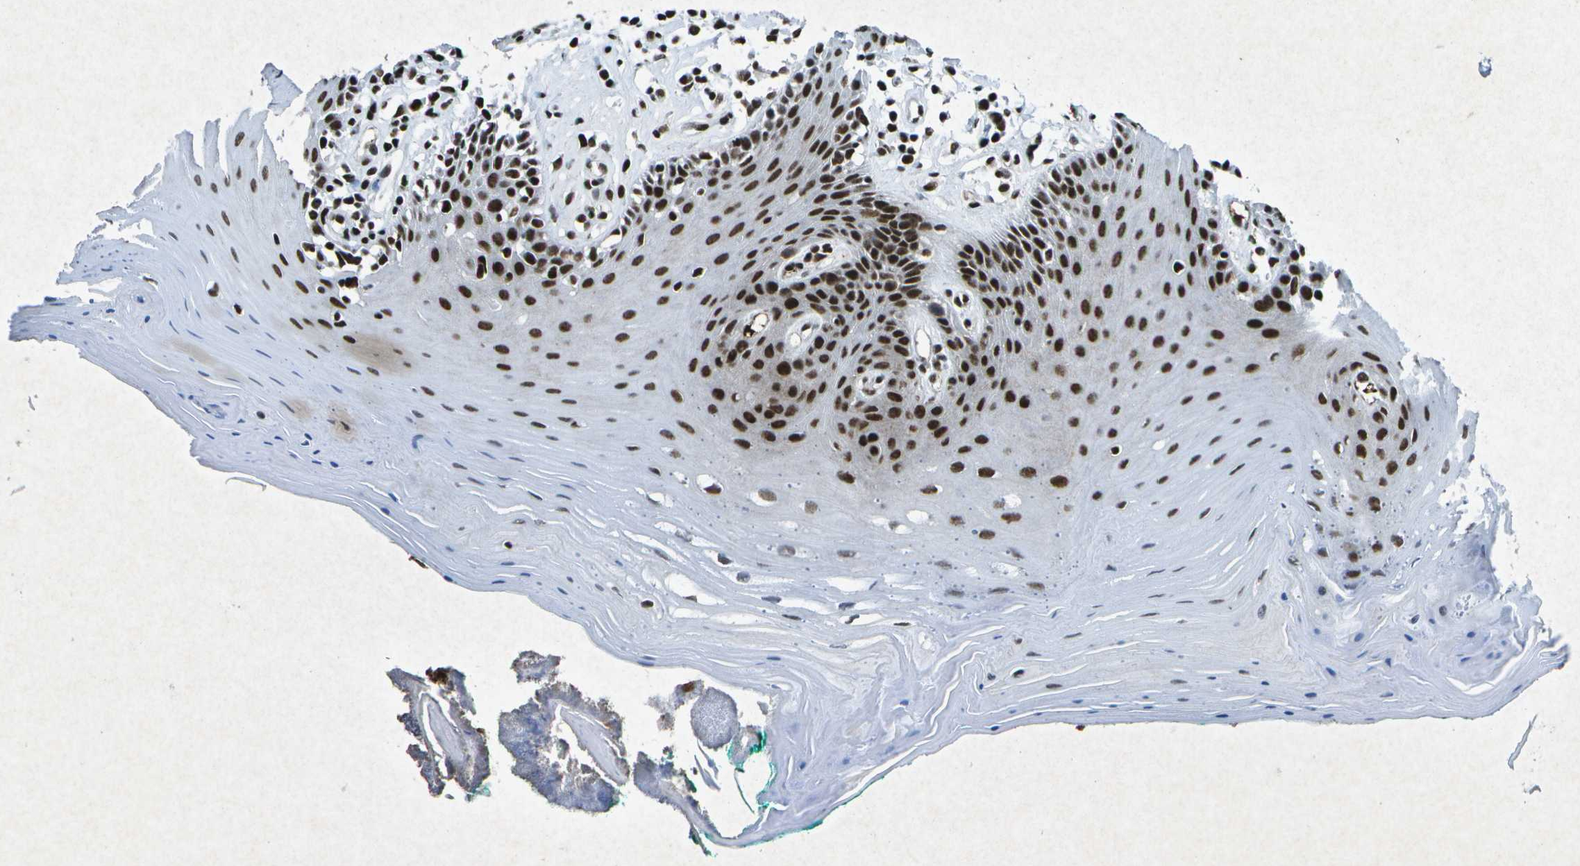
{"staining": {"intensity": "strong", "quantity": "25%-75%", "location": "nuclear"}, "tissue": "oral mucosa", "cell_type": "Squamous epithelial cells", "image_type": "normal", "snomed": [{"axis": "morphology", "description": "Normal tissue, NOS"}, {"axis": "topography", "description": "Skeletal muscle"}, {"axis": "topography", "description": "Oral tissue"}], "caption": "Protein expression analysis of normal oral mucosa exhibits strong nuclear positivity in about 25%-75% of squamous epithelial cells. (Brightfield microscopy of DAB IHC at high magnification).", "gene": "MTA2", "patient": {"sex": "male", "age": 58}}